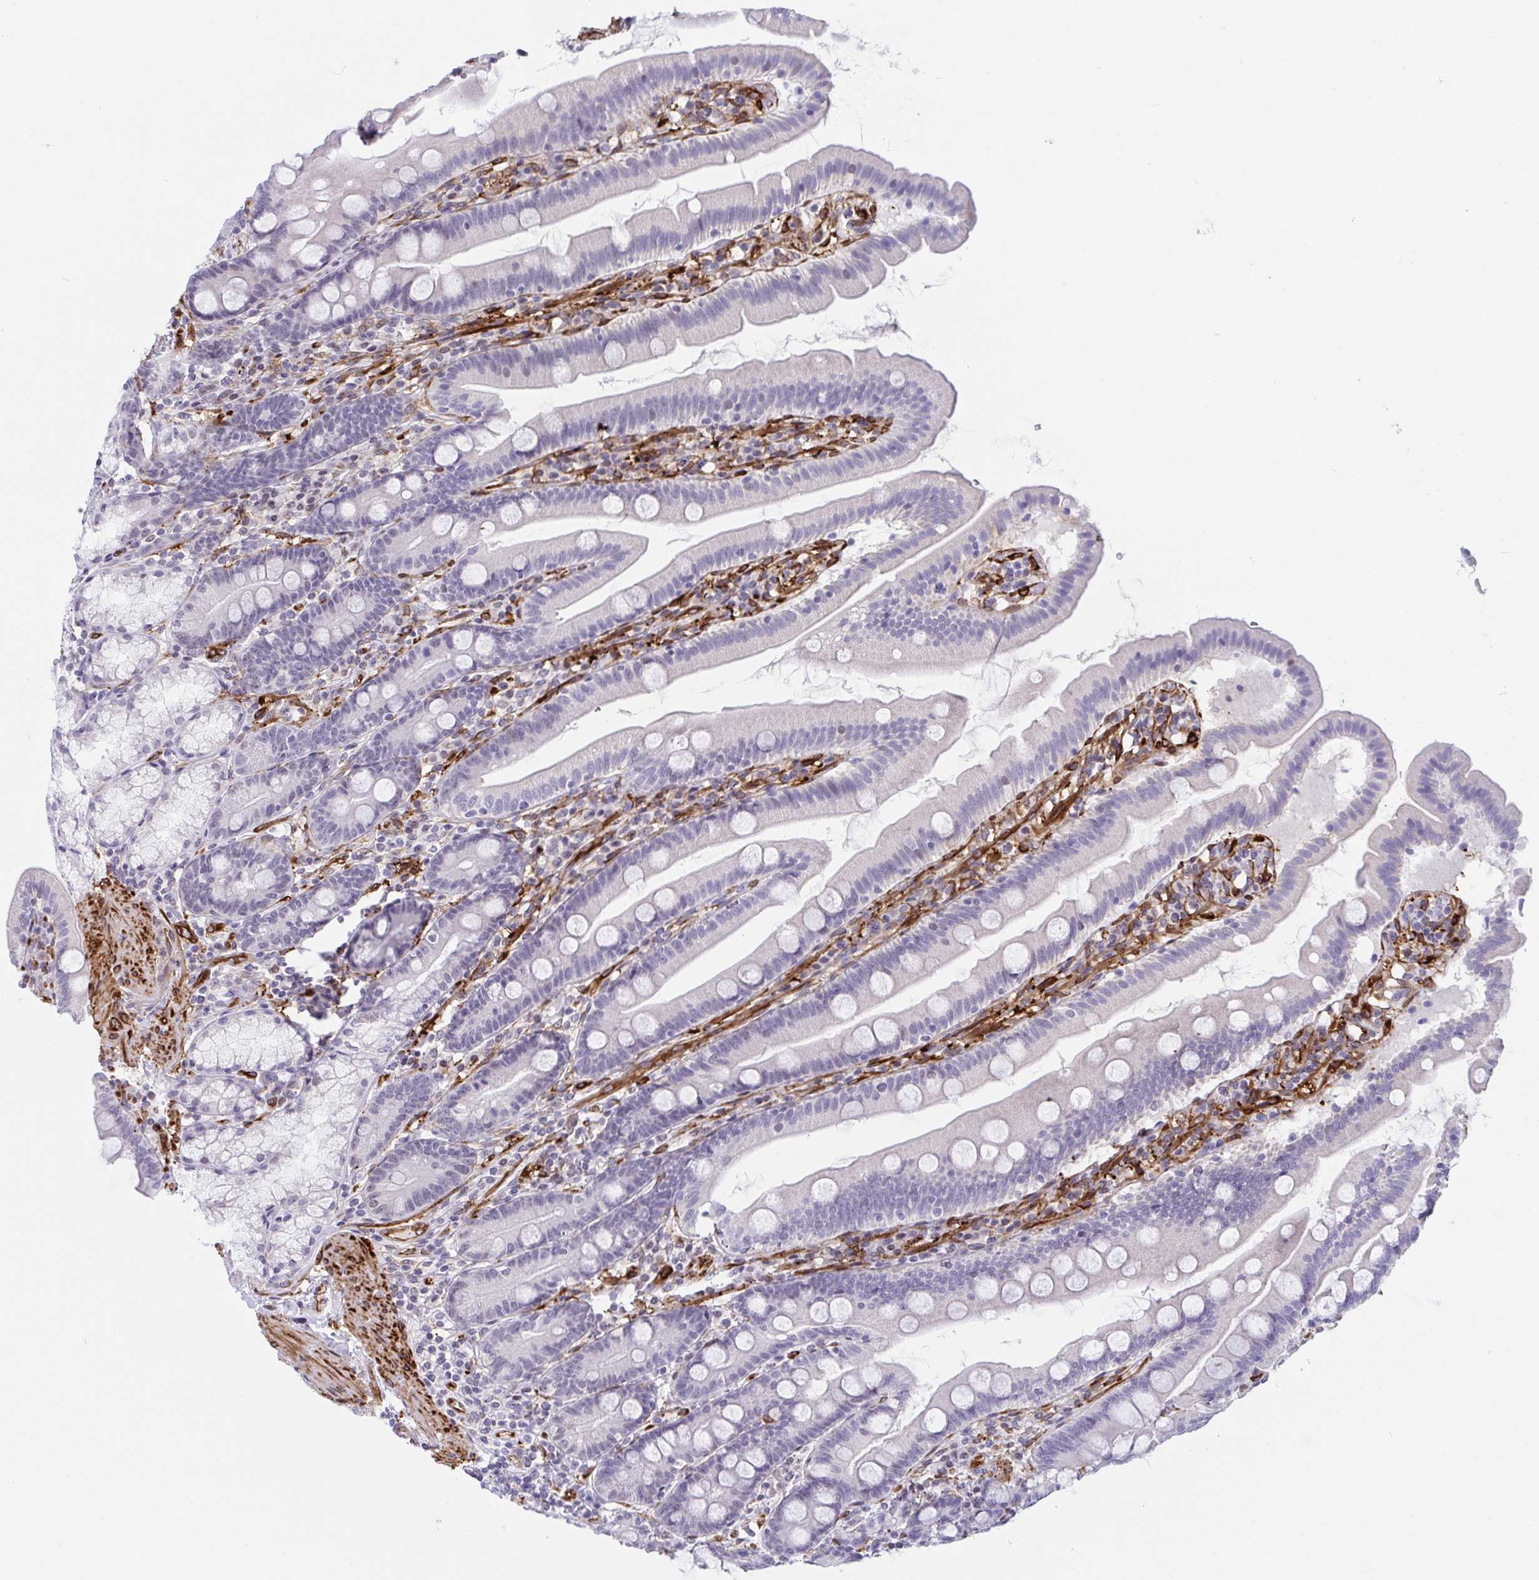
{"staining": {"intensity": "negative", "quantity": "none", "location": "none"}, "tissue": "duodenum", "cell_type": "Glandular cells", "image_type": "normal", "snomed": [{"axis": "morphology", "description": "Normal tissue, NOS"}, {"axis": "topography", "description": "Duodenum"}], "caption": "High magnification brightfield microscopy of benign duodenum stained with DAB (brown) and counterstained with hematoxylin (blue): glandular cells show no significant positivity.", "gene": "EML1", "patient": {"sex": "female", "age": 67}}